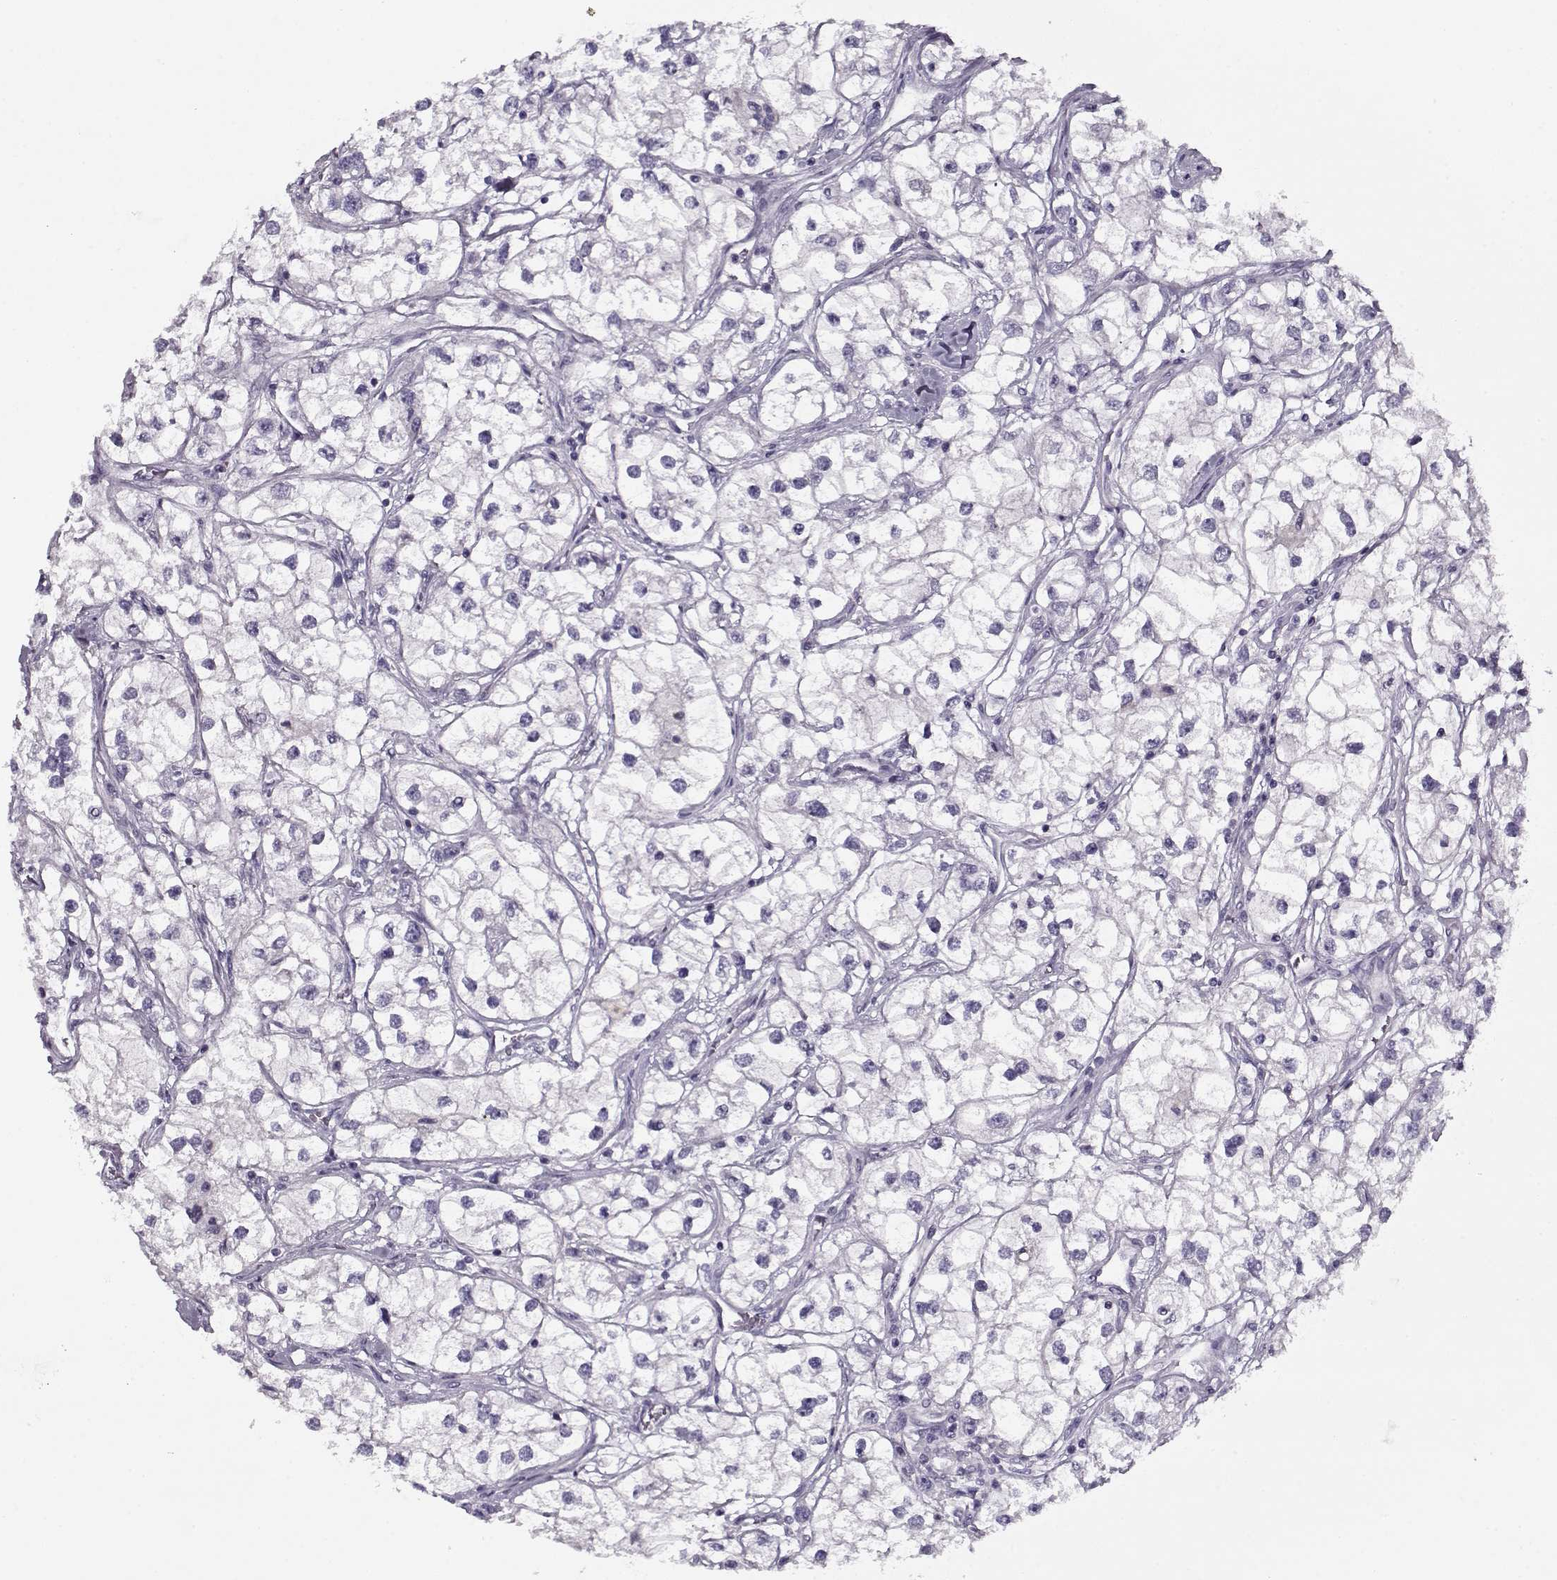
{"staining": {"intensity": "negative", "quantity": "none", "location": "none"}, "tissue": "renal cancer", "cell_type": "Tumor cells", "image_type": "cancer", "snomed": [{"axis": "morphology", "description": "Adenocarcinoma, NOS"}, {"axis": "topography", "description": "Kidney"}], "caption": "An IHC micrograph of adenocarcinoma (renal) is shown. There is no staining in tumor cells of adenocarcinoma (renal).", "gene": "PP2D1", "patient": {"sex": "male", "age": 59}}